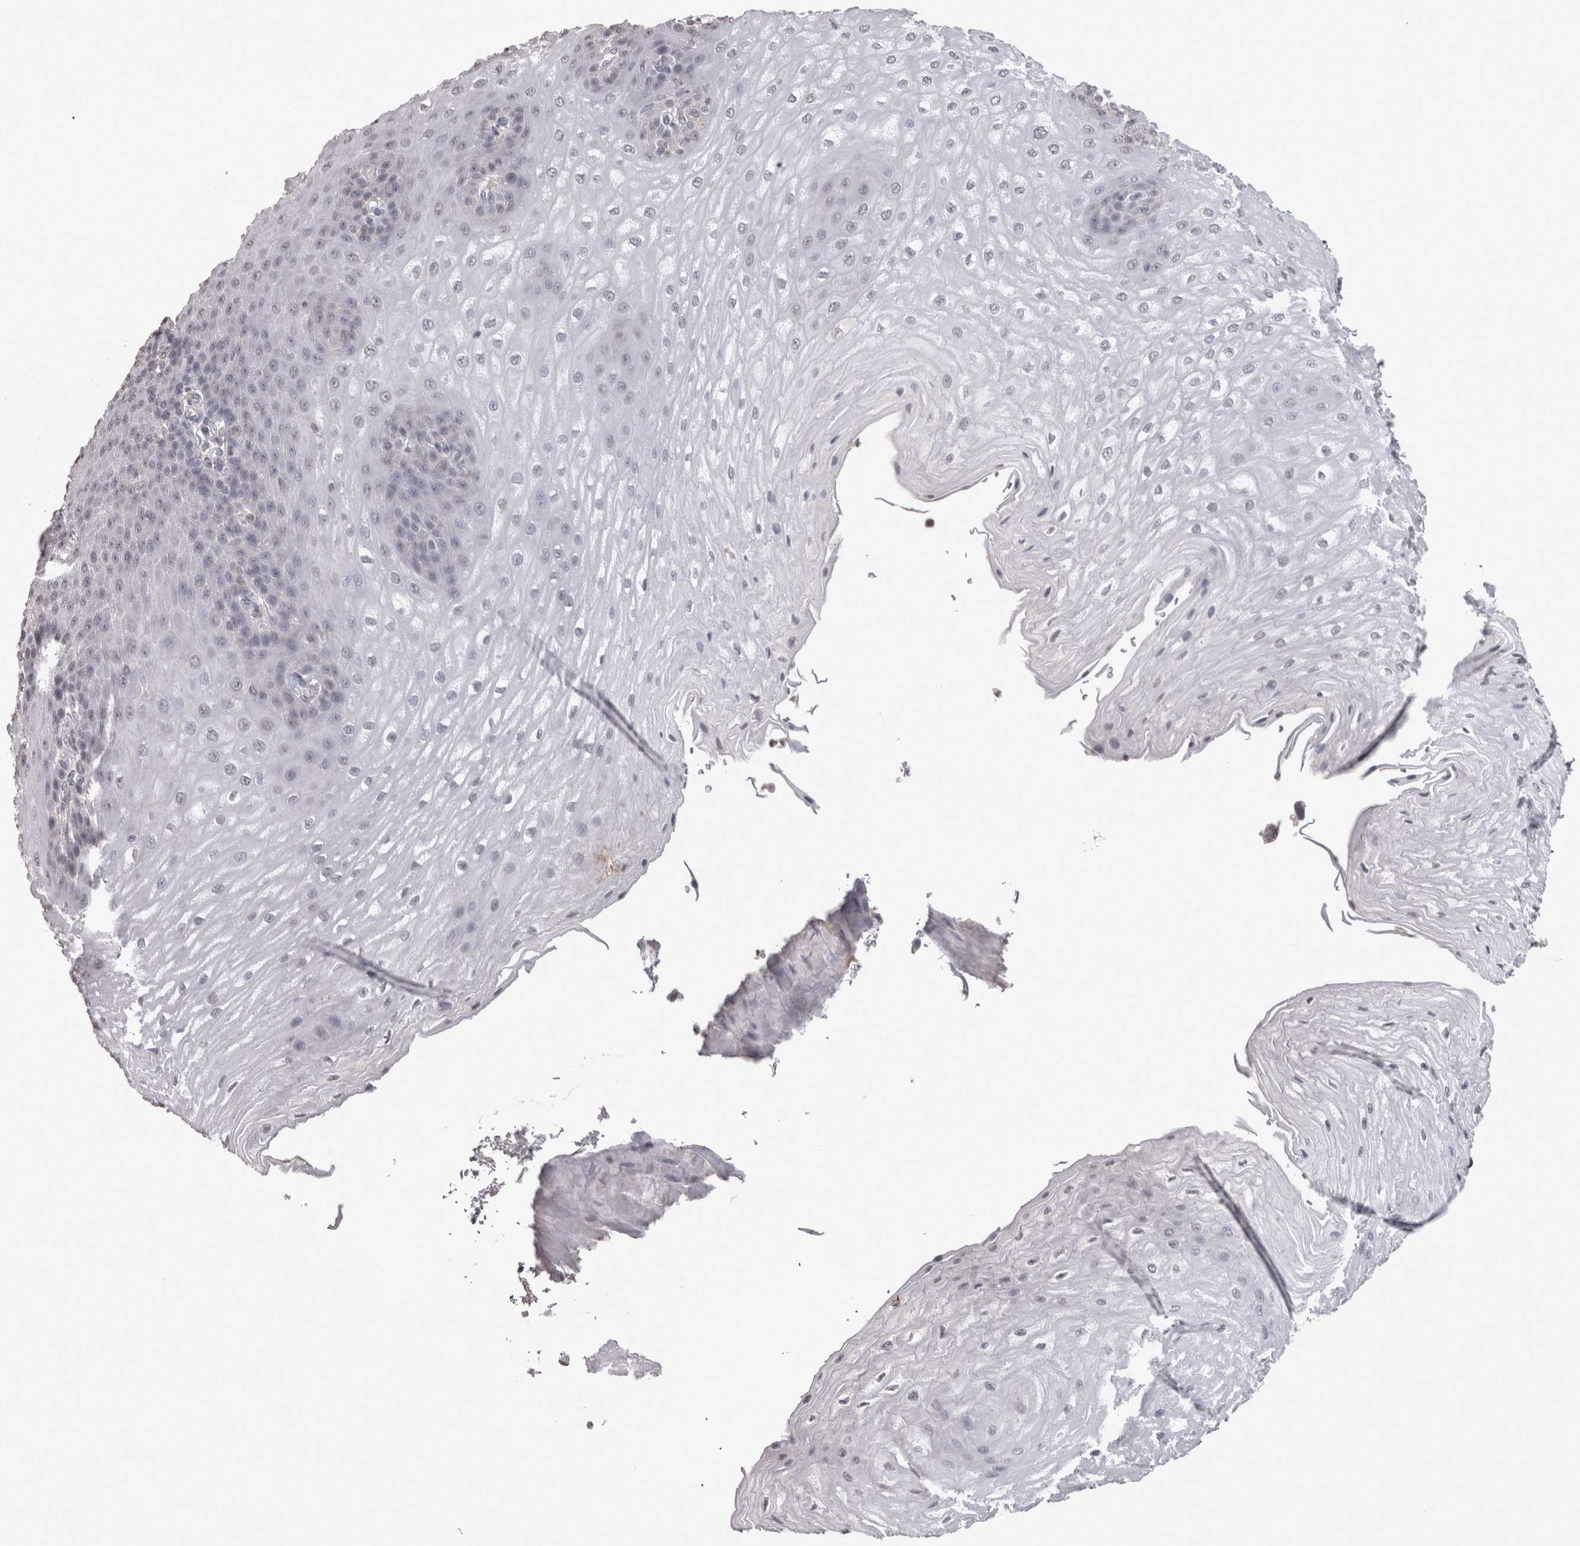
{"staining": {"intensity": "negative", "quantity": "none", "location": "none"}, "tissue": "esophagus", "cell_type": "Squamous epithelial cells", "image_type": "normal", "snomed": [{"axis": "morphology", "description": "Normal tissue, NOS"}, {"axis": "topography", "description": "Esophagus"}], "caption": "This micrograph is of benign esophagus stained with immunohistochemistry (IHC) to label a protein in brown with the nuclei are counter-stained blue. There is no positivity in squamous epithelial cells.", "gene": "LAX1", "patient": {"sex": "male", "age": 54}}